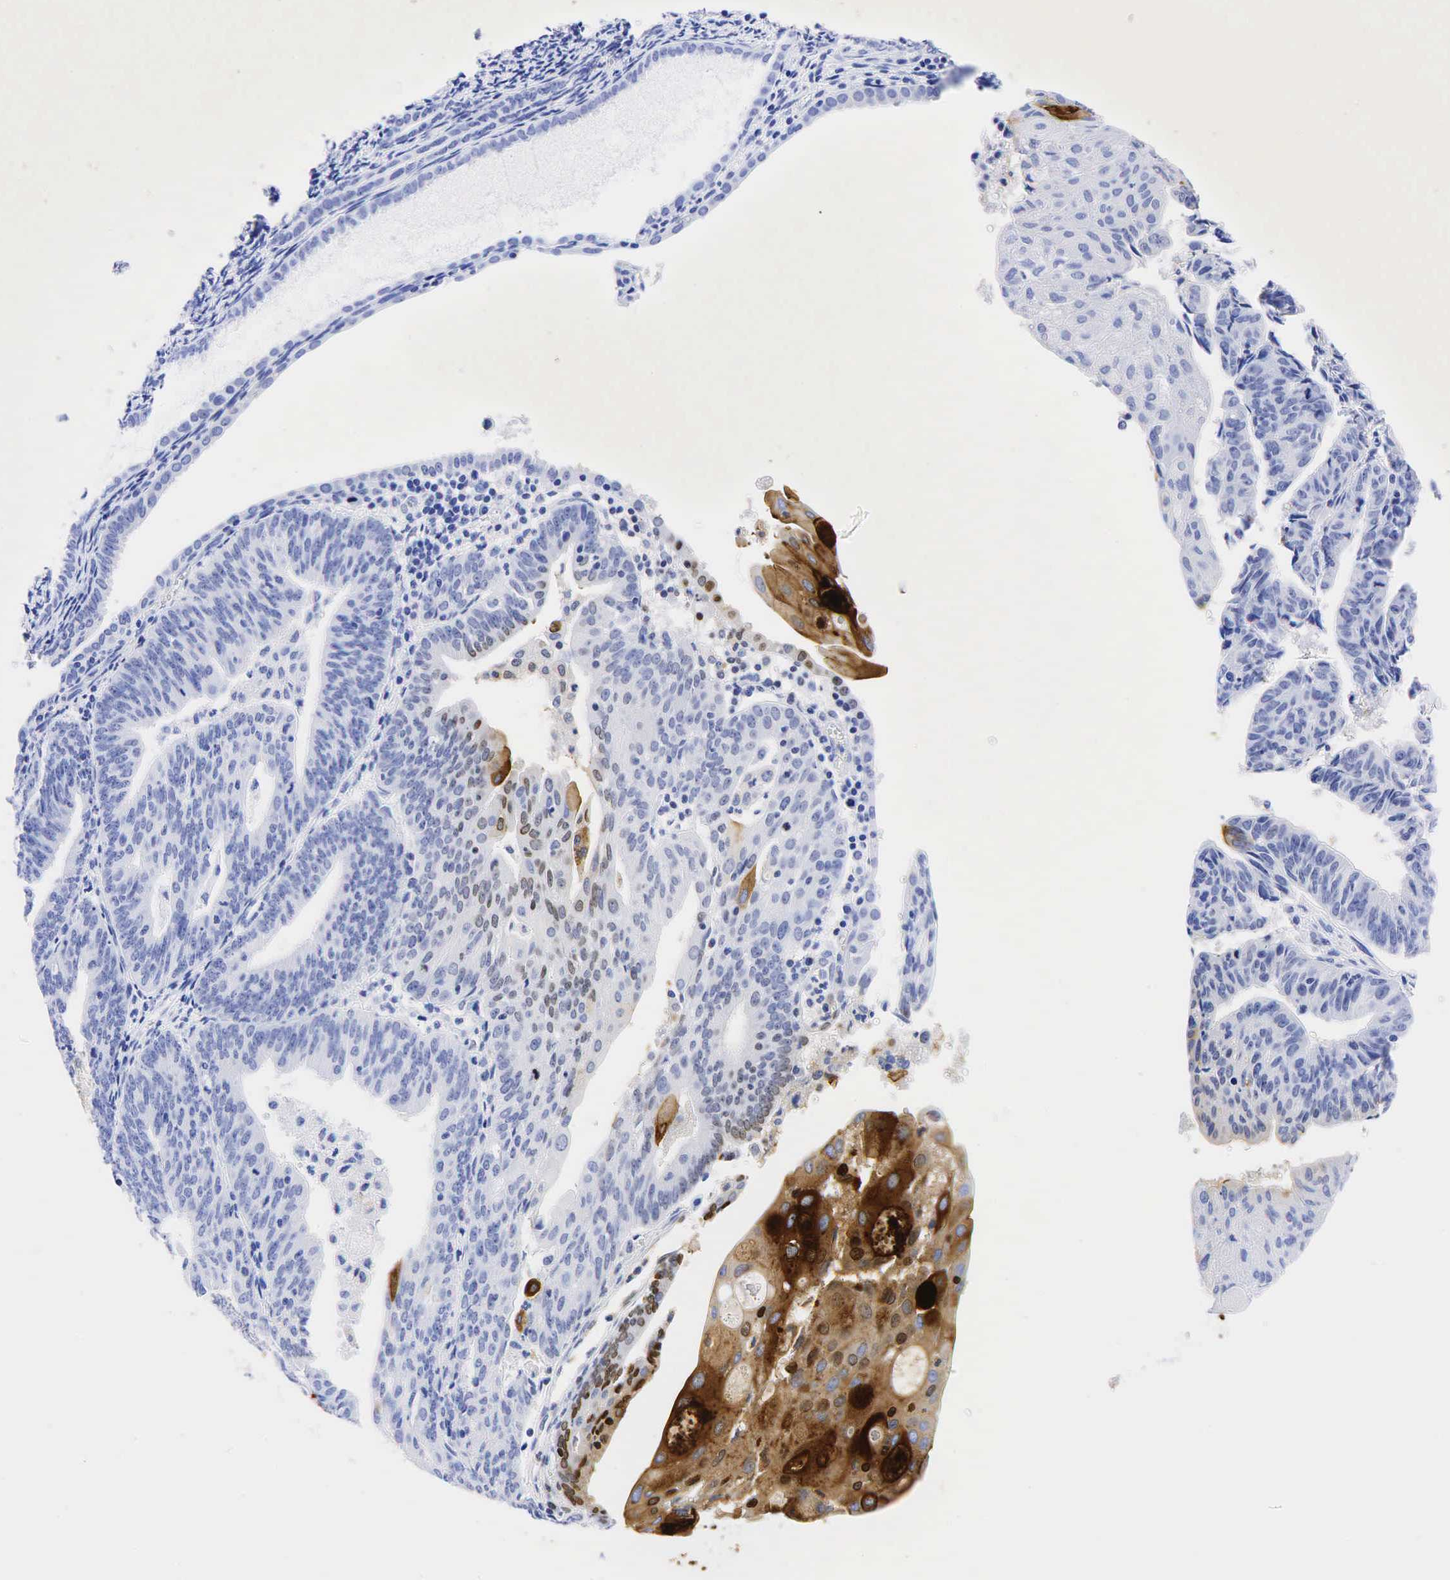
{"staining": {"intensity": "moderate", "quantity": "<25%", "location": "cytoplasmic/membranous,nuclear"}, "tissue": "endometrial cancer", "cell_type": "Tumor cells", "image_type": "cancer", "snomed": [{"axis": "morphology", "description": "Adenocarcinoma, NOS"}, {"axis": "topography", "description": "Endometrium"}], "caption": "A brown stain highlights moderate cytoplasmic/membranous and nuclear positivity of a protein in human endometrial cancer (adenocarcinoma) tumor cells. (Stains: DAB (3,3'-diaminobenzidine) in brown, nuclei in blue, Microscopy: brightfield microscopy at high magnification).", "gene": "CEACAM5", "patient": {"sex": "female", "age": 56}}